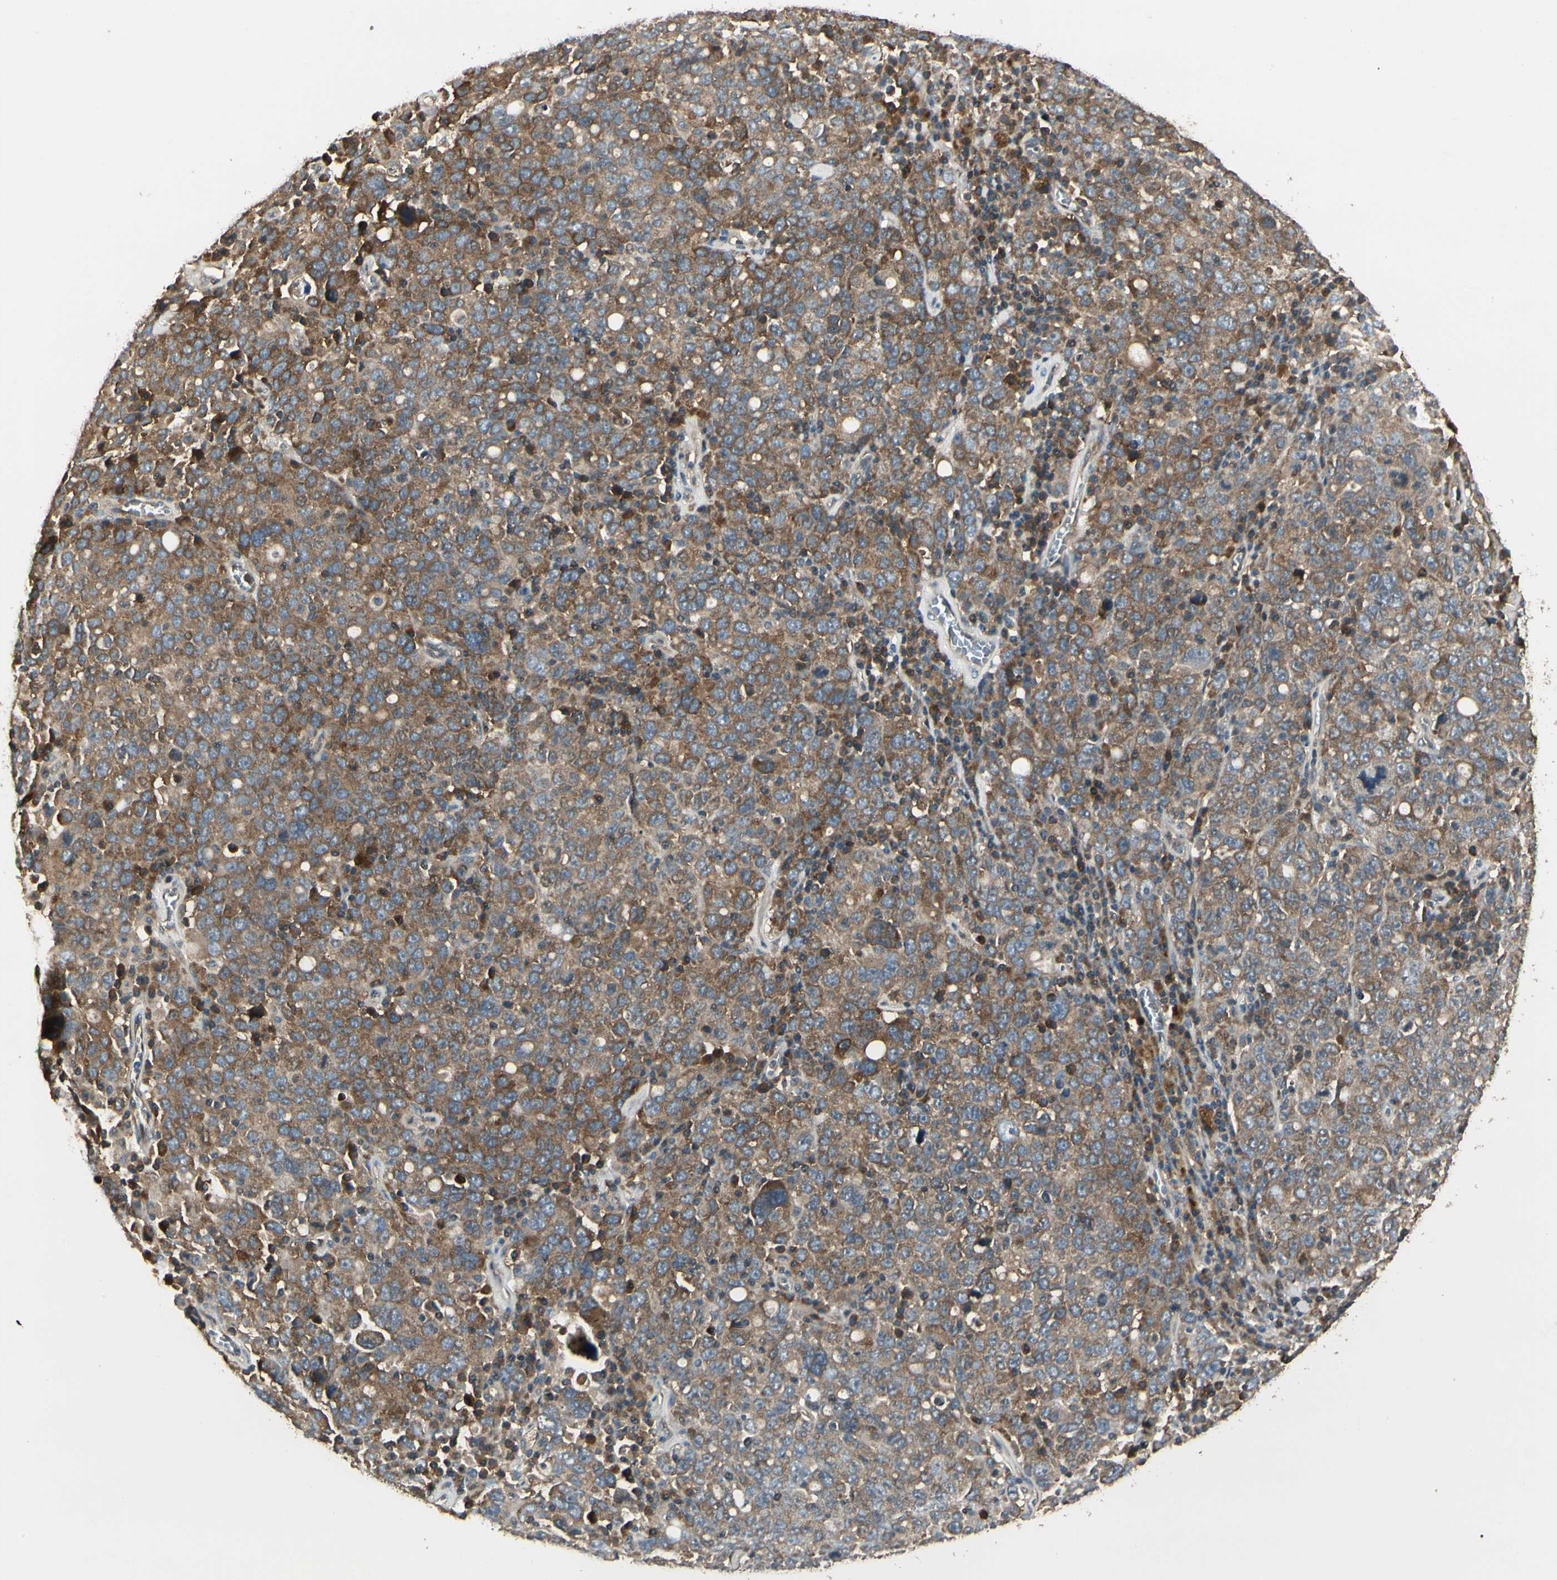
{"staining": {"intensity": "moderate", "quantity": ">75%", "location": "cytoplasmic/membranous"}, "tissue": "ovarian cancer", "cell_type": "Tumor cells", "image_type": "cancer", "snomed": [{"axis": "morphology", "description": "Carcinoma, endometroid"}, {"axis": "topography", "description": "Ovary"}], "caption": "A brown stain labels moderate cytoplasmic/membranous staining of a protein in human ovarian cancer tumor cells. The staining was performed using DAB to visualize the protein expression in brown, while the nuclei were stained in blue with hematoxylin (Magnification: 20x).", "gene": "CCT7", "patient": {"sex": "female", "age": 62}}